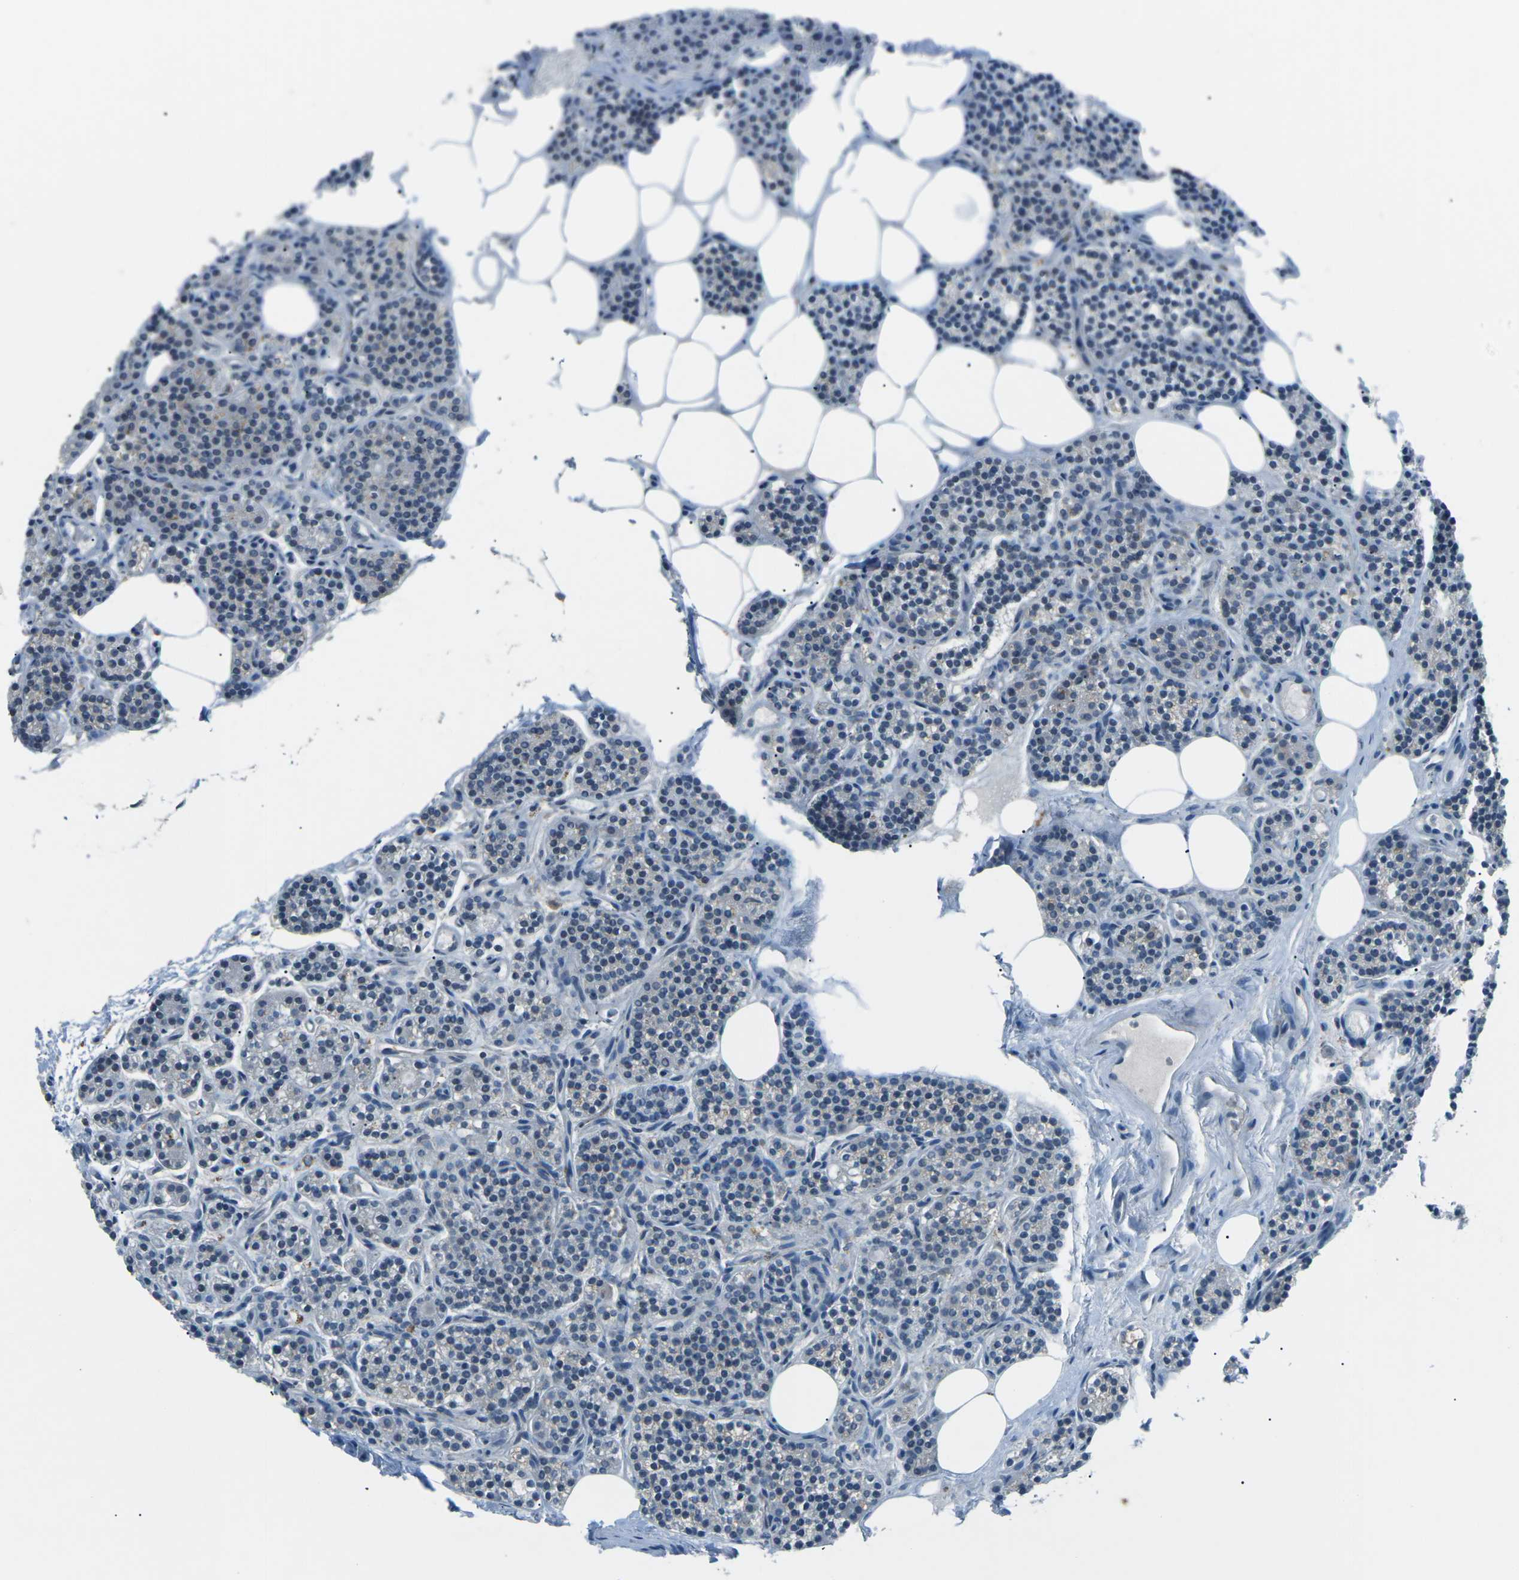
{"staining": {"intensity": "negative", "quantity": "none", "location": "none"}, "tissue": "parathyroid gland", "cell_type": "Glandular cells", "image_type": "normal", "snomed": [{"axis": "morphology", "description": "Normal tissue, NOS"}, {"axis": "morphology", "description": "Adenoma, NOS"}, {"axis": "topography", "description": "Parathyroid gland"}], "caption": "Immunohistochemistry (IHC) of unremarkable human parathyroid gland exhibits no staining in glandular cells. (Brightfield microscopy of DAB (3,3'-diaminobenzidine) immunohistochemistry (IHC) at high magnification).", "gene": "PRKCA", "patient": {"sex": "female", "age": 74}}